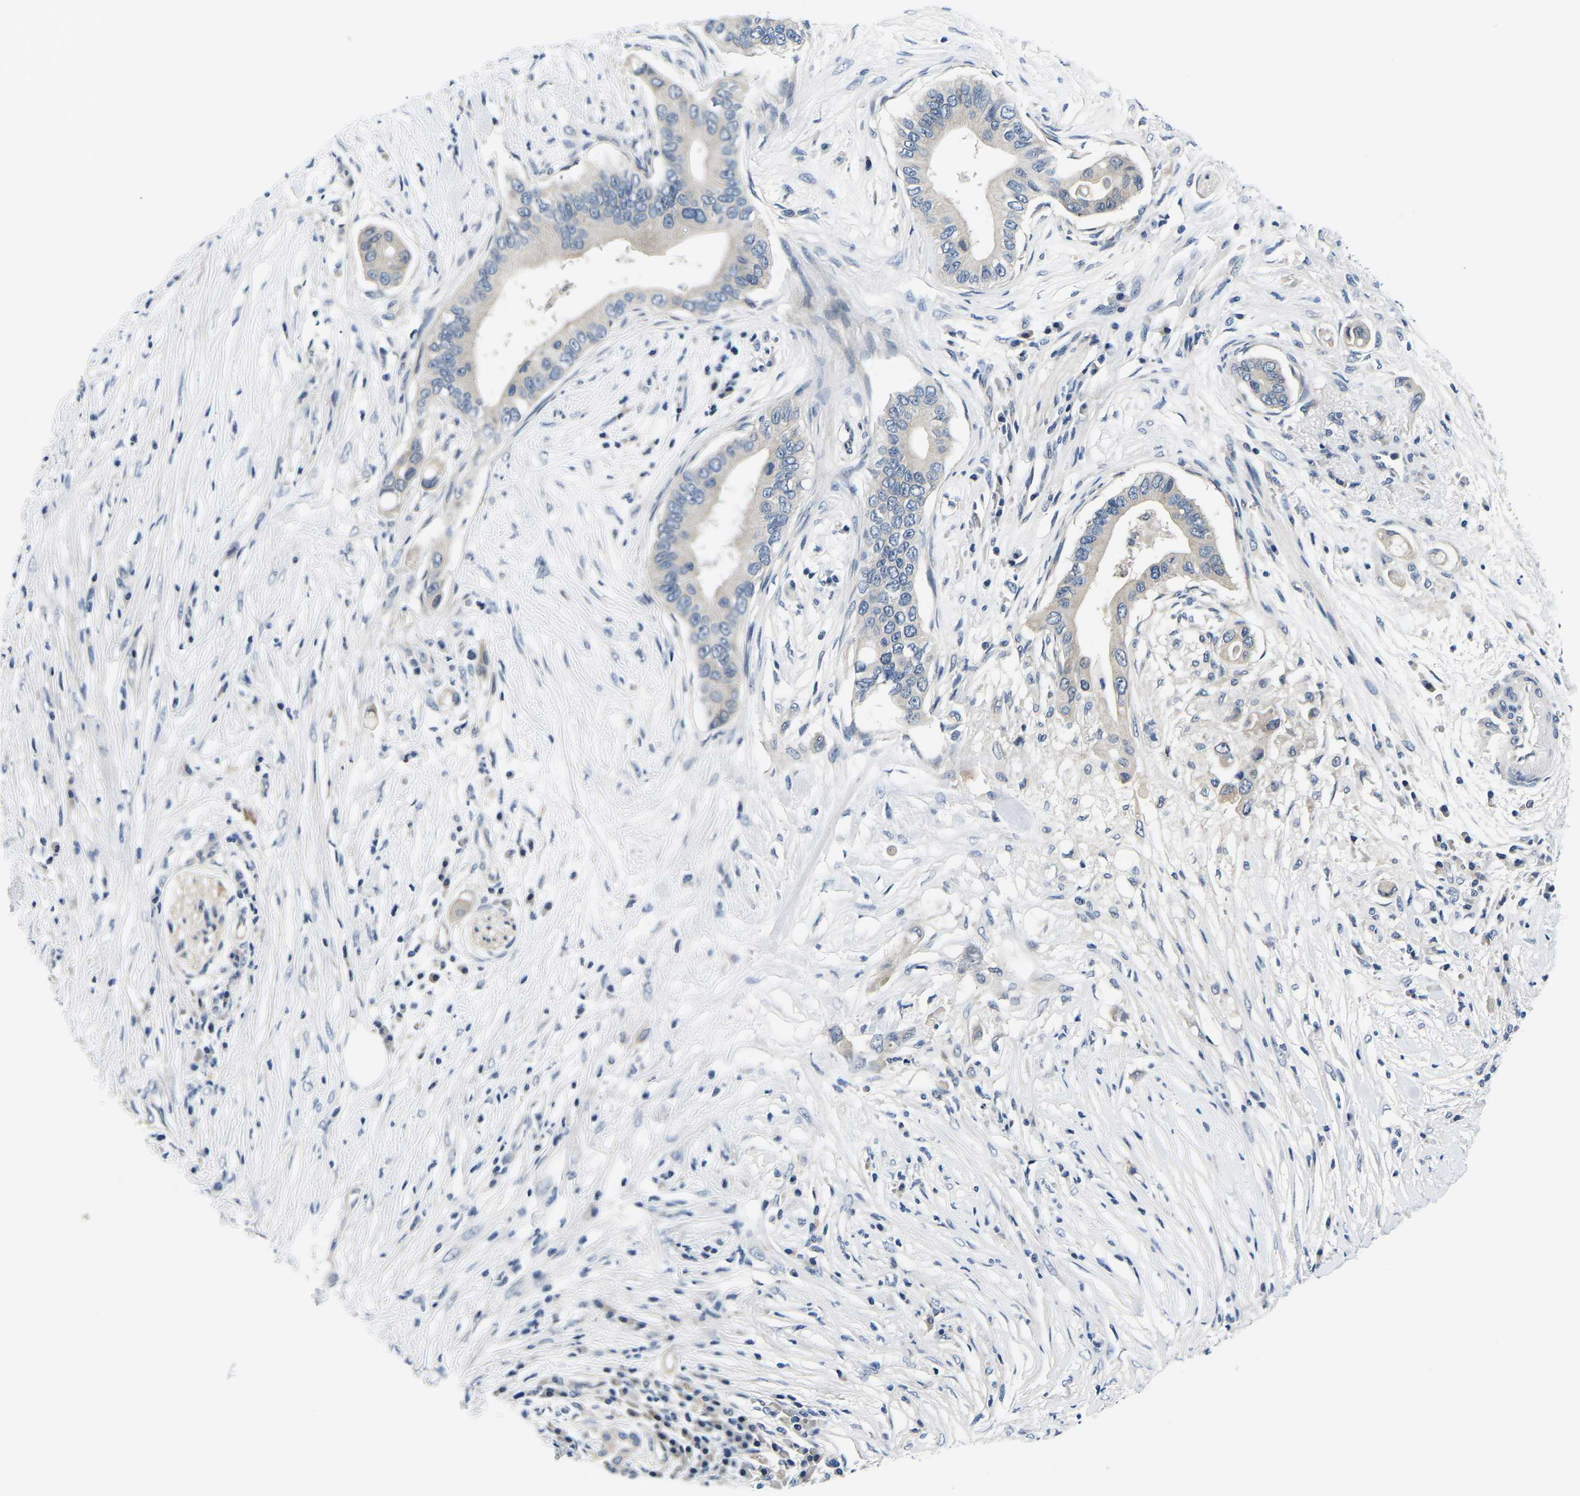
{"staining": {"intensity": "weak", "quantity": ">75%", "location": "cytoplasmic/membranous"}, "tissue": "pancreatic cancer", "cell_type": "Tumor cells", "image_type": "cancer", "snomed": [{"axis": "morphology", "description": "Adenocarcinoma, NOS"}, {"axis": "topography", "description": "Pancreas"}], "caption": "This image exhibits immunohistochemistry (IHC) staining of human pancreatic adenocarcinoma, with low weak cytoplasmic/membranous staining in about >75% of tumor cells.", "gene": "GSK3B", "patient": {"sex": "male", "age": 77}}